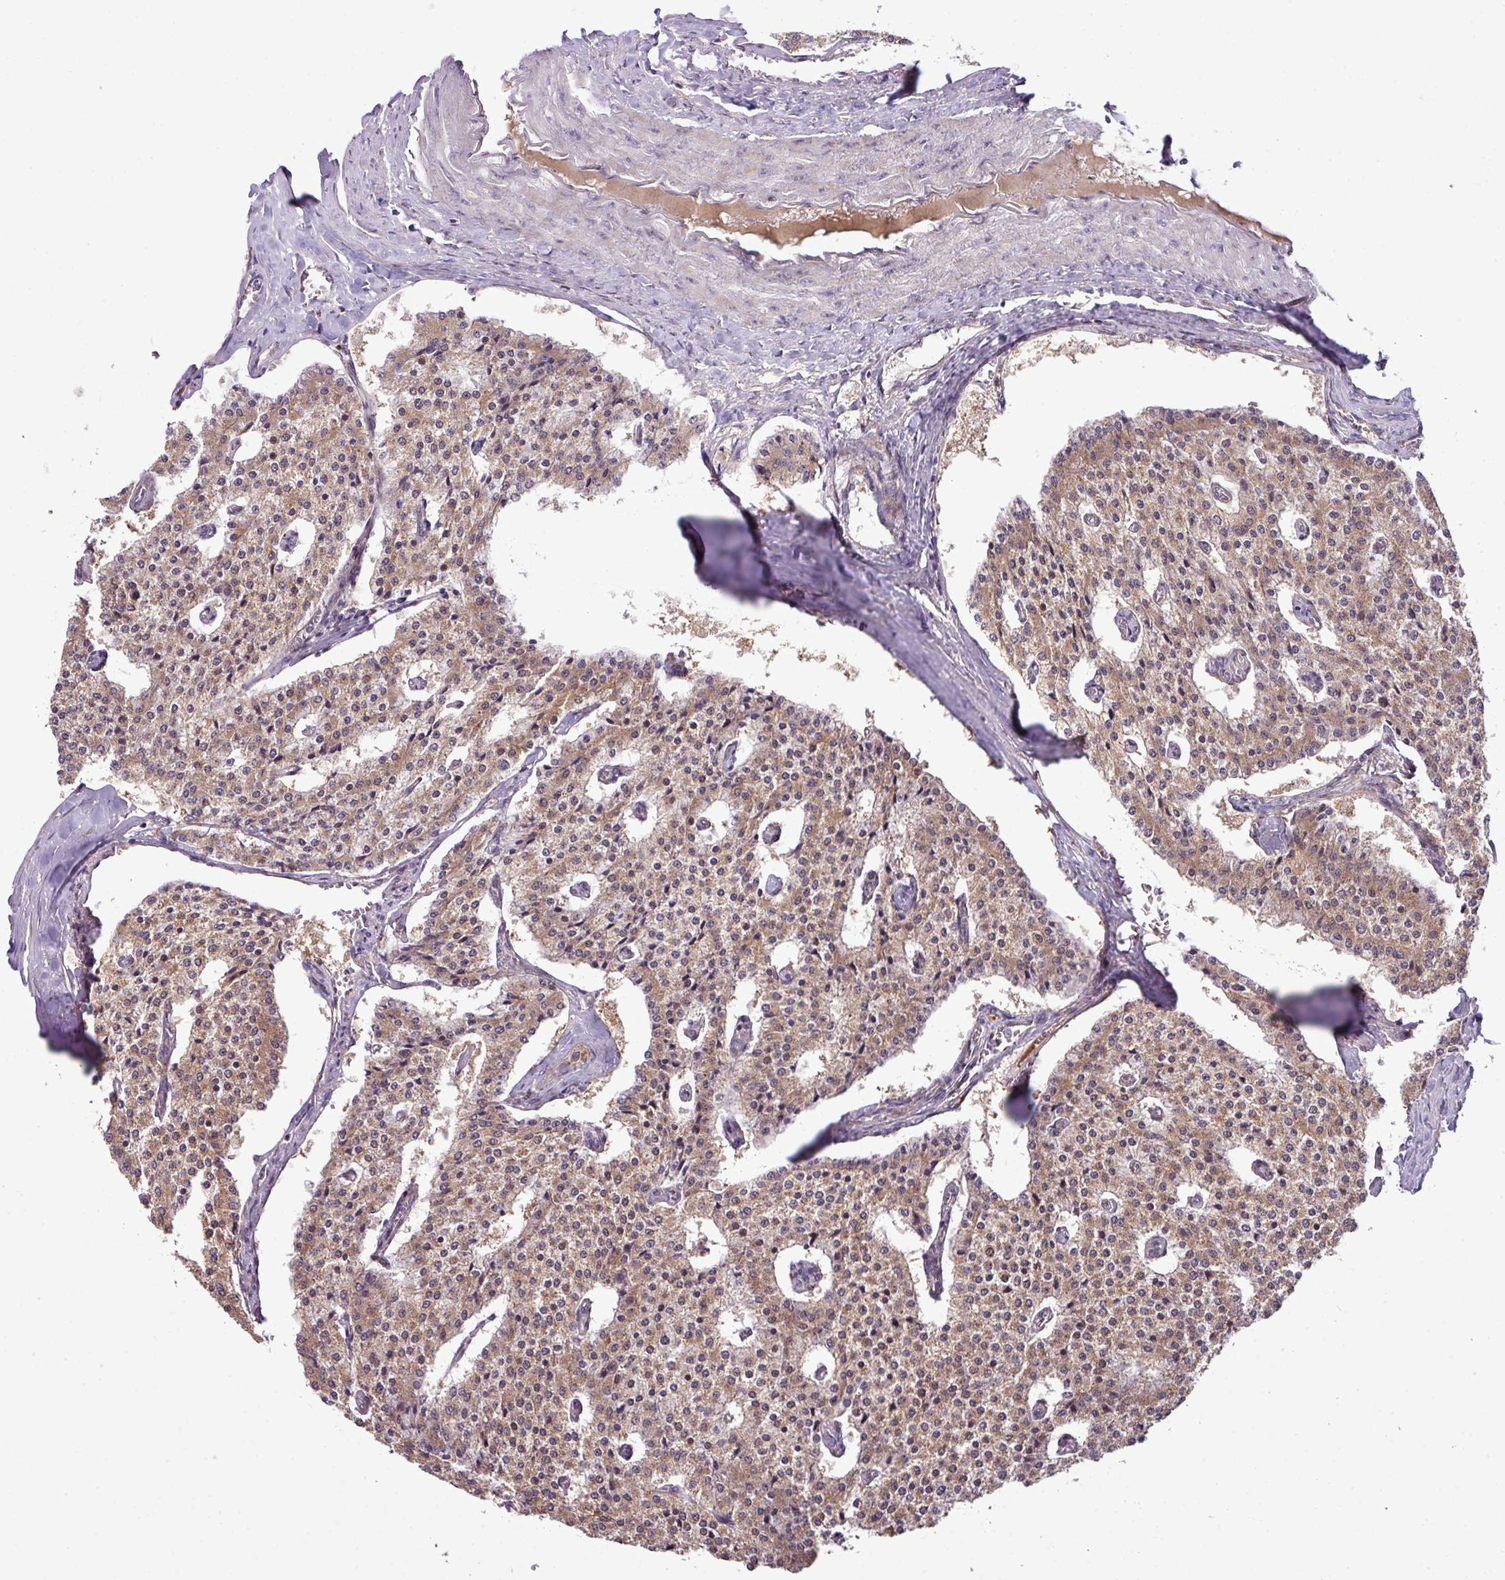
{"staining": {"intensity": "moderate", "quantity": ">75%", "location": "cytoplasmic/membranous,nuclear"}, "tissue": "carcinoid", "cell_type": "Tumor cells", "image_type": "cancer", "snomed": [{"axis": "morphology", "description": "Carcinoid, malignant, NOS"}, {"axis": "topography", "description": "Colon"}], "caption": "Immunohistochemical staining of human carcinoid displays medium levels of moderate cytoplasmic/membranous and nuclear staining in about >75% of tumor cells.", "gene": "XIAP", "patient": {"sex": "female", "age": 52}}